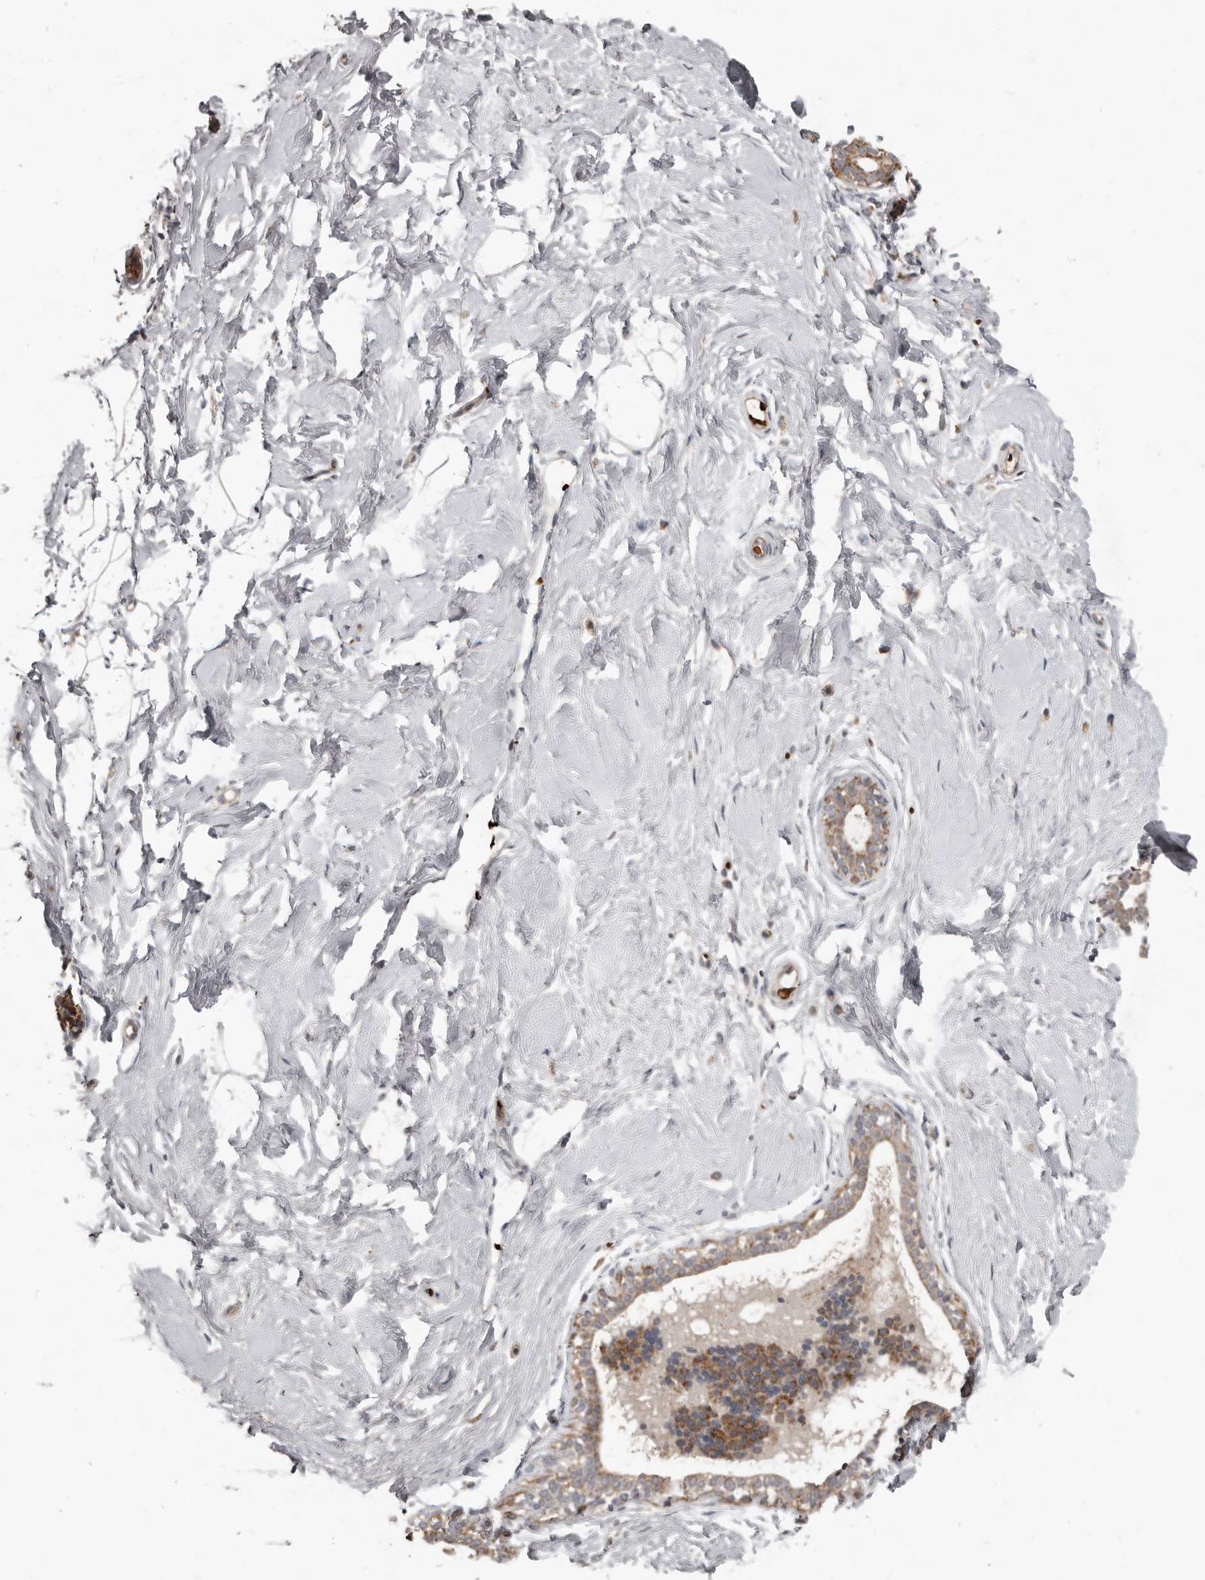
{"staining": {"intensity": "negative", "quantity": "none", "location": "none"}, "tissue": "breast", "cell_type": "Adipocytes", "image_type": "normal", "snomed": [{"axis": "morphology", "description": "Normal tissue, NOS"}, {"axis": "morphology", "description": "Adenoma, NOS"}, {"axis": "topography", "description": "Breast"}], "caption": "High magnification brightfield microscopy of unremarkable breast stained with DAB (brown) and counterstained with hematoxylin (blue): adipocytes show no significant expression.", "gene": "FBXO31", "patient": {"sex": "female", "age": 23}}